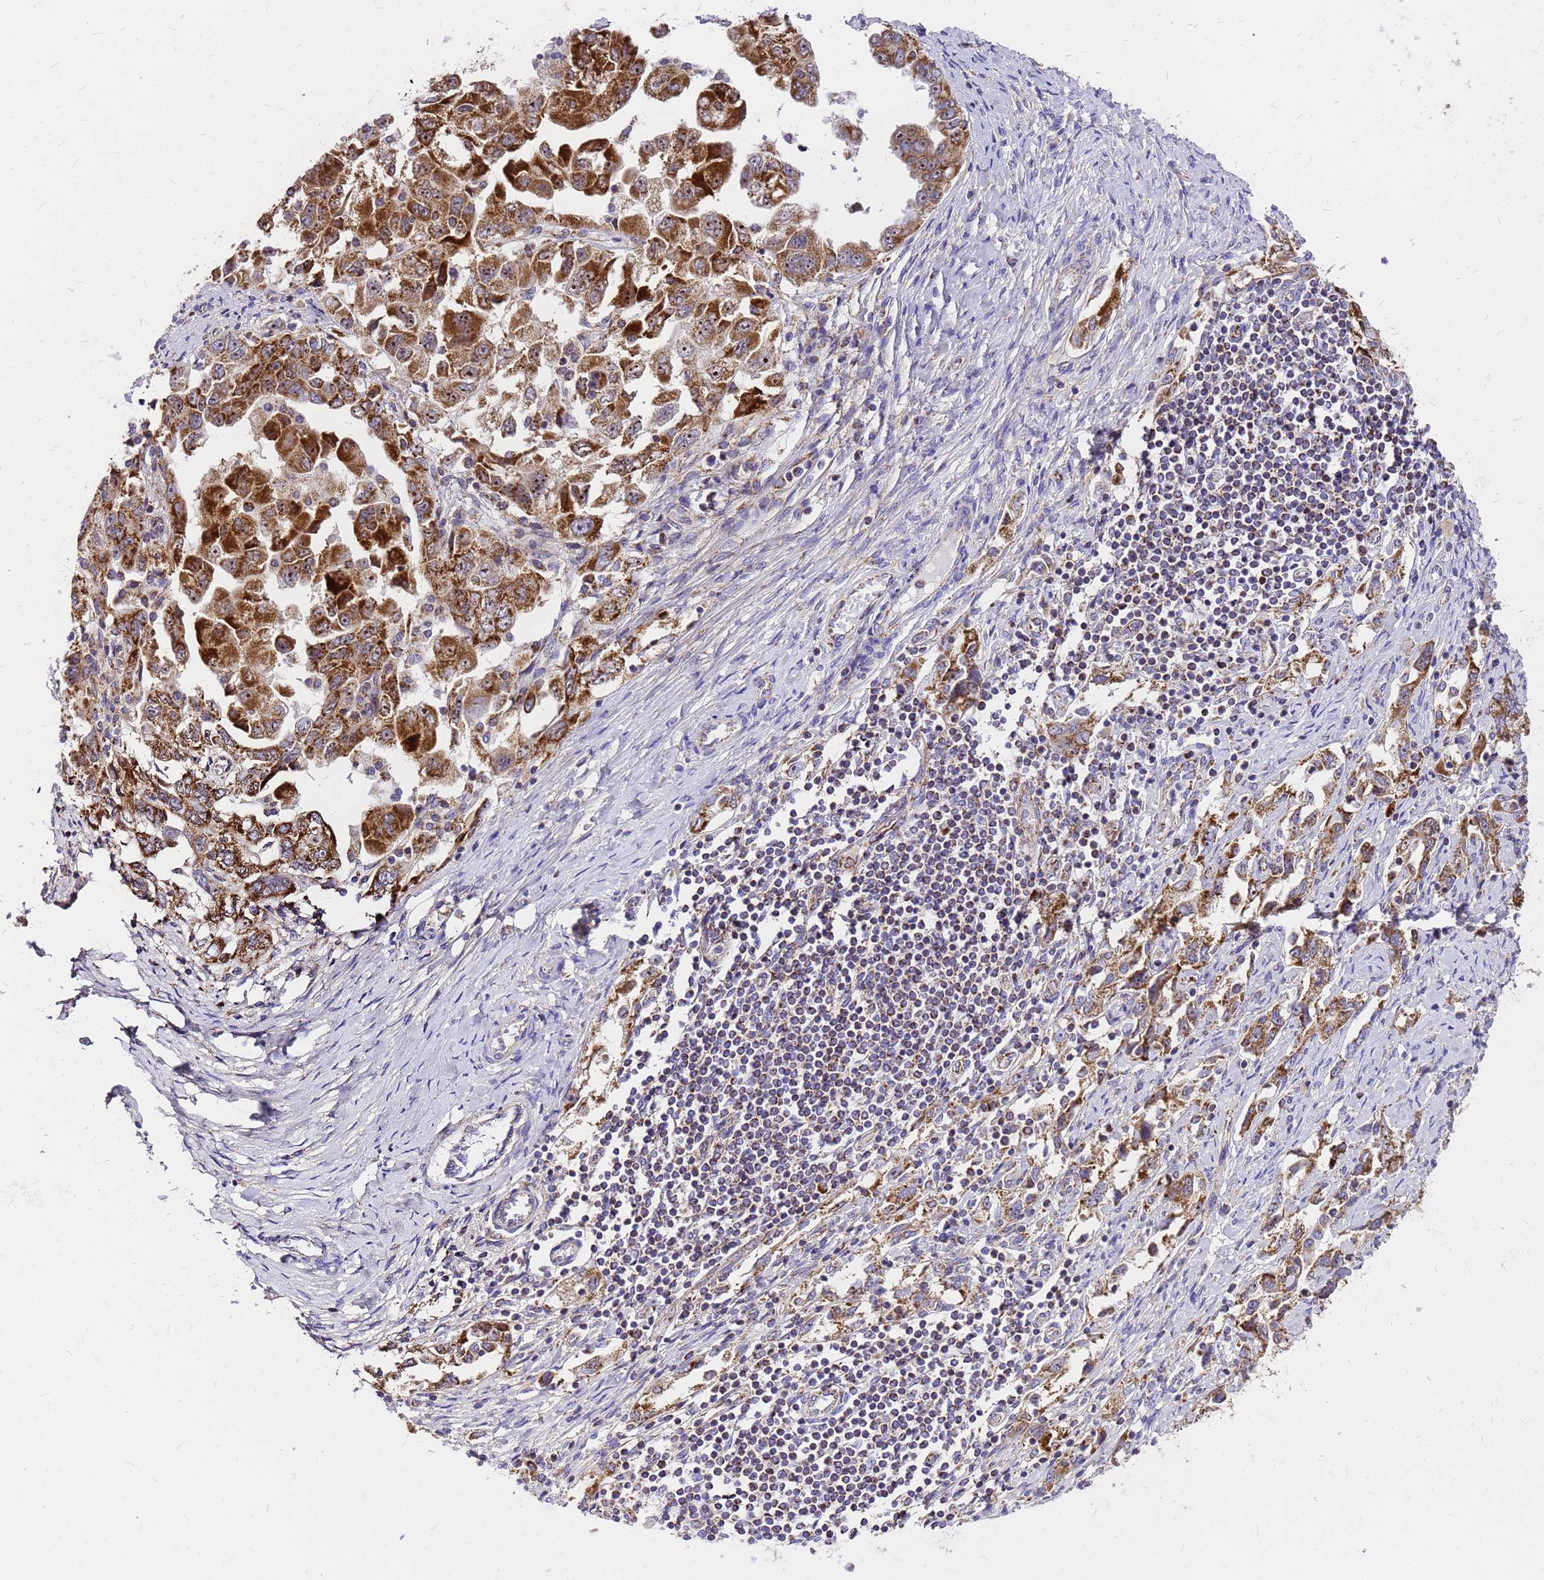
{"staining": {"intensity": "strong", "quantity": ">75%", "location": "cytoplasmic/membranous"}, "tissue": "ovarian cancer", "cell_type": "Tumor cells", "image_type": "cancer", "snomed": [{"axis": "morphology", "description": "Carcinoma, NOS"}, {"axis": "morphology", "description": "Cystadenocarcinoma, serous, NOS"}, {"axis": "topography", "description": "Ovary"}], "caption": "Carcinoma (ovarian) was stained to show a protein in brown. There is high levels of strong cytoplasmic/membranous expression in about >75% of tumor cells.", "gene": "MRPS26", "patient": {"sex": "female", "age": 69}}